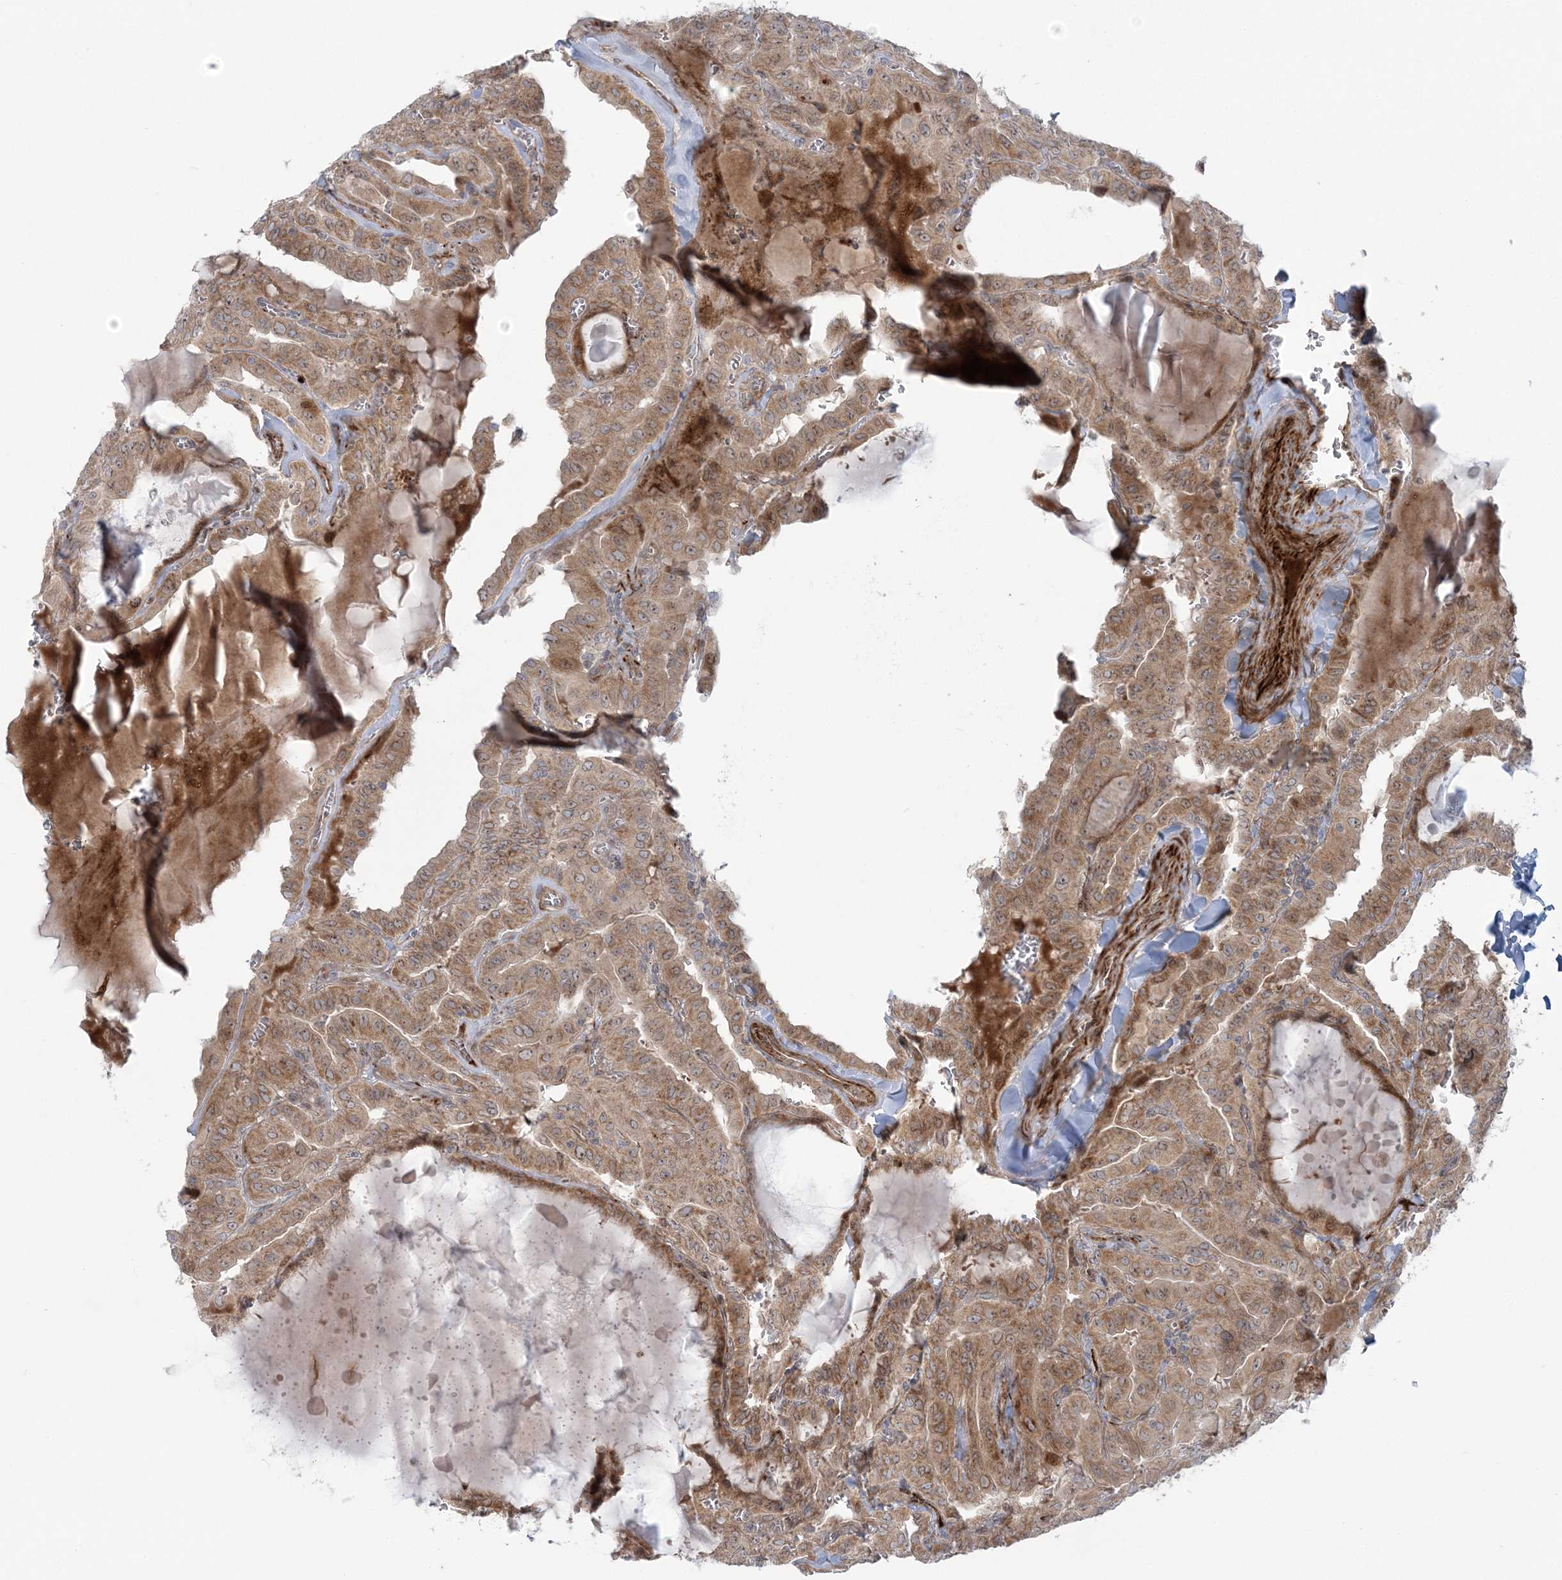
{"staining": {"intensity": "moderate", "quantity": ">75%", "location": "cytoplasmic/membranous"}, "tissue": "thyroid cancer", "cell_type": "Tumor cells", "image_type": "cancer", "snomed": [{"axis": "morphology", "description": "Papillary adenocarcinoma, NOS"}, {"axis": "topography", "description": "Thyroid gland"}], "caption": "There is medium levels of moderate cytoplasmic/membranous positivity in tumor cells of thyroid cancer, as demonstrated by immunohistochemical staining (brown color).", "gene": "NUDT9", "patient": {"sex": "male", "age": 52}}